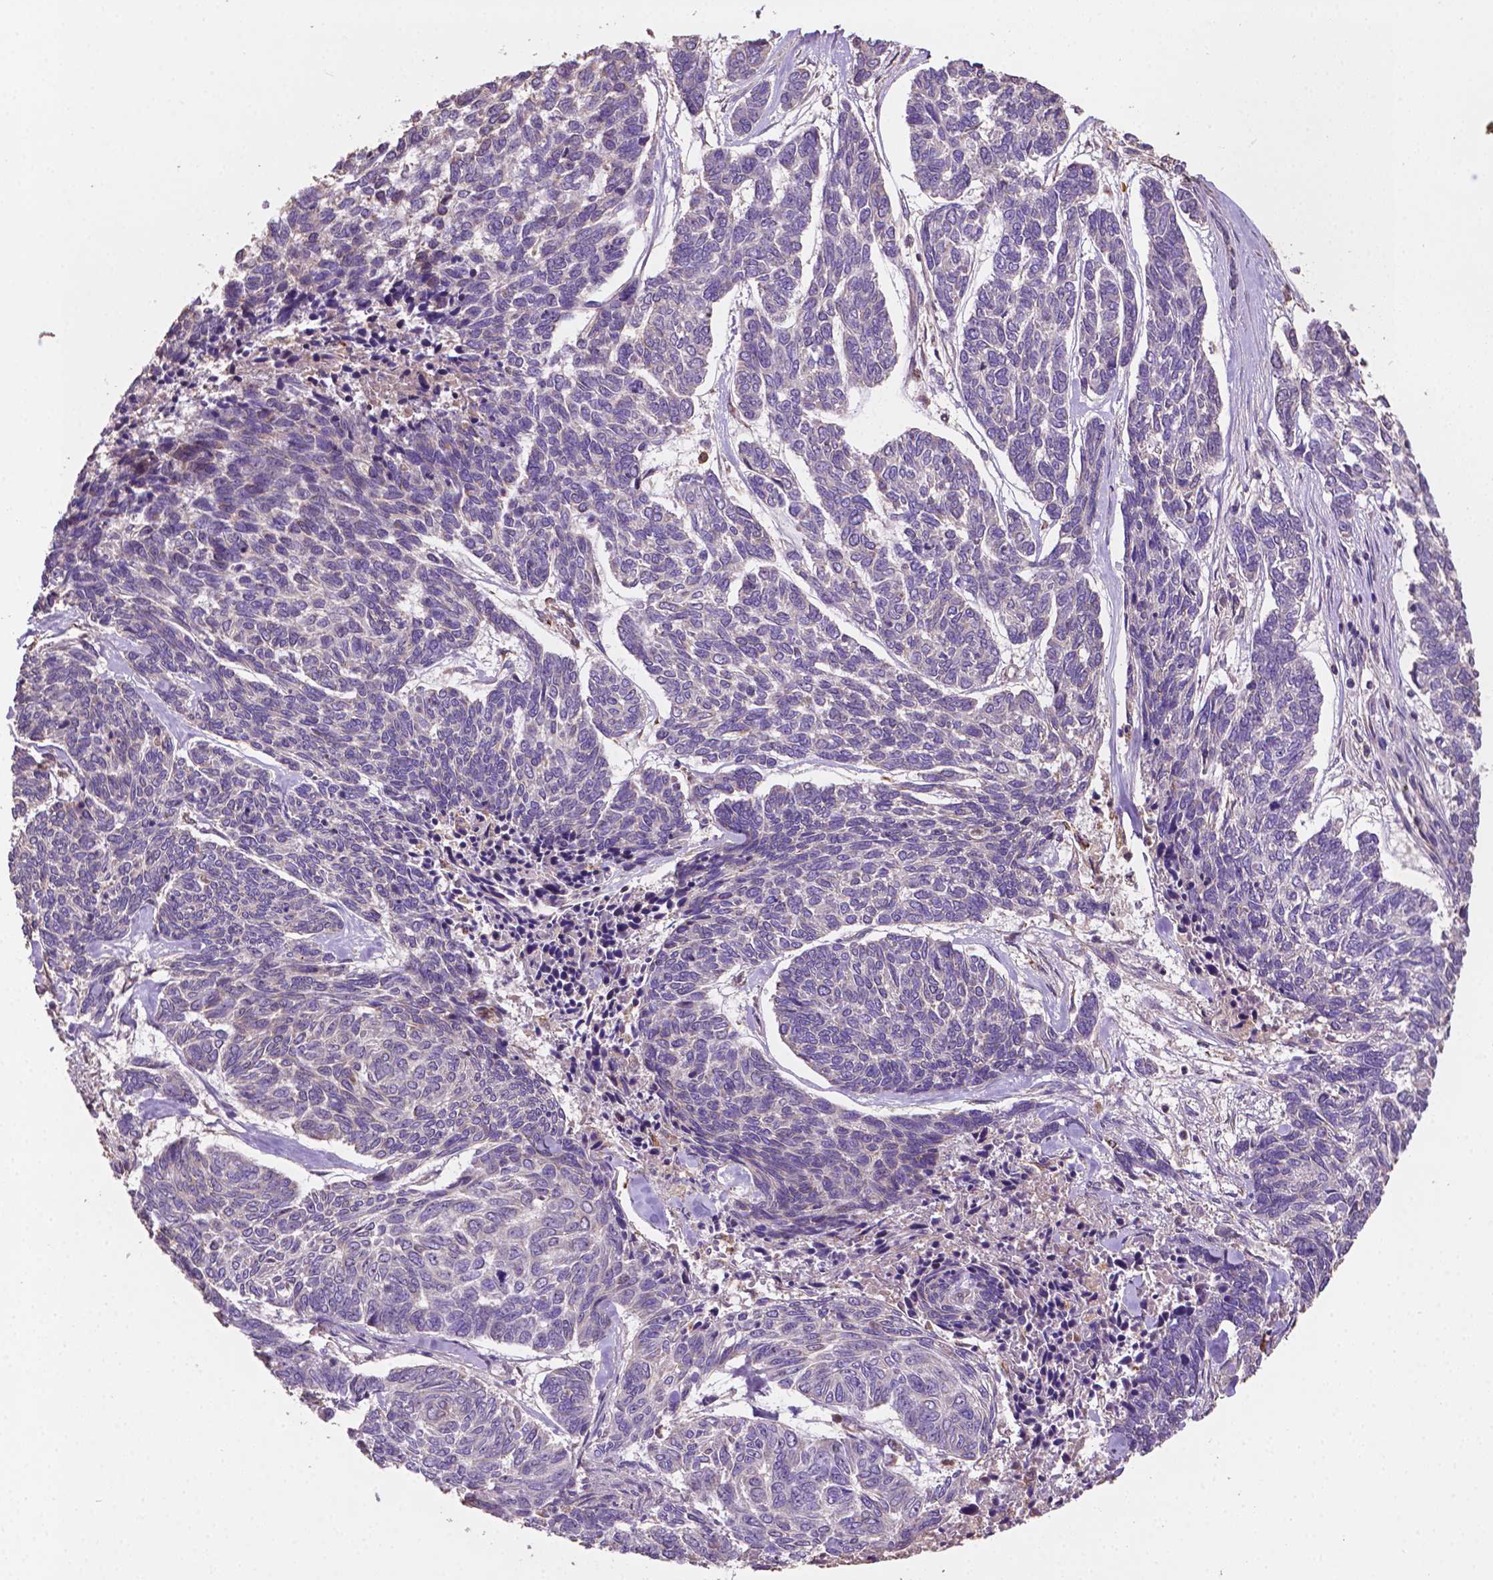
{"staining": {"intensity": "negative", "quantity": "none", "location": "none"}, "tissue": "skin cancer", "cell_type": "Tumor cells", "image_type": "cancer", "snomed": [{"axis": "morphology", "description": "Basal cell carcinoma"}, {"axis": "topography", "description": "Skin"}], "caption": "Immunohistochemistry (IHC) image of neoplastic tissue: skin cancer (basal cell carcinoma) stained with DAB (3,3'-diaminobenzidine) displays no significant protein staining in tumor cells.", "gene": "LRR1", "patient": {"sex": "female", "age": 65}}